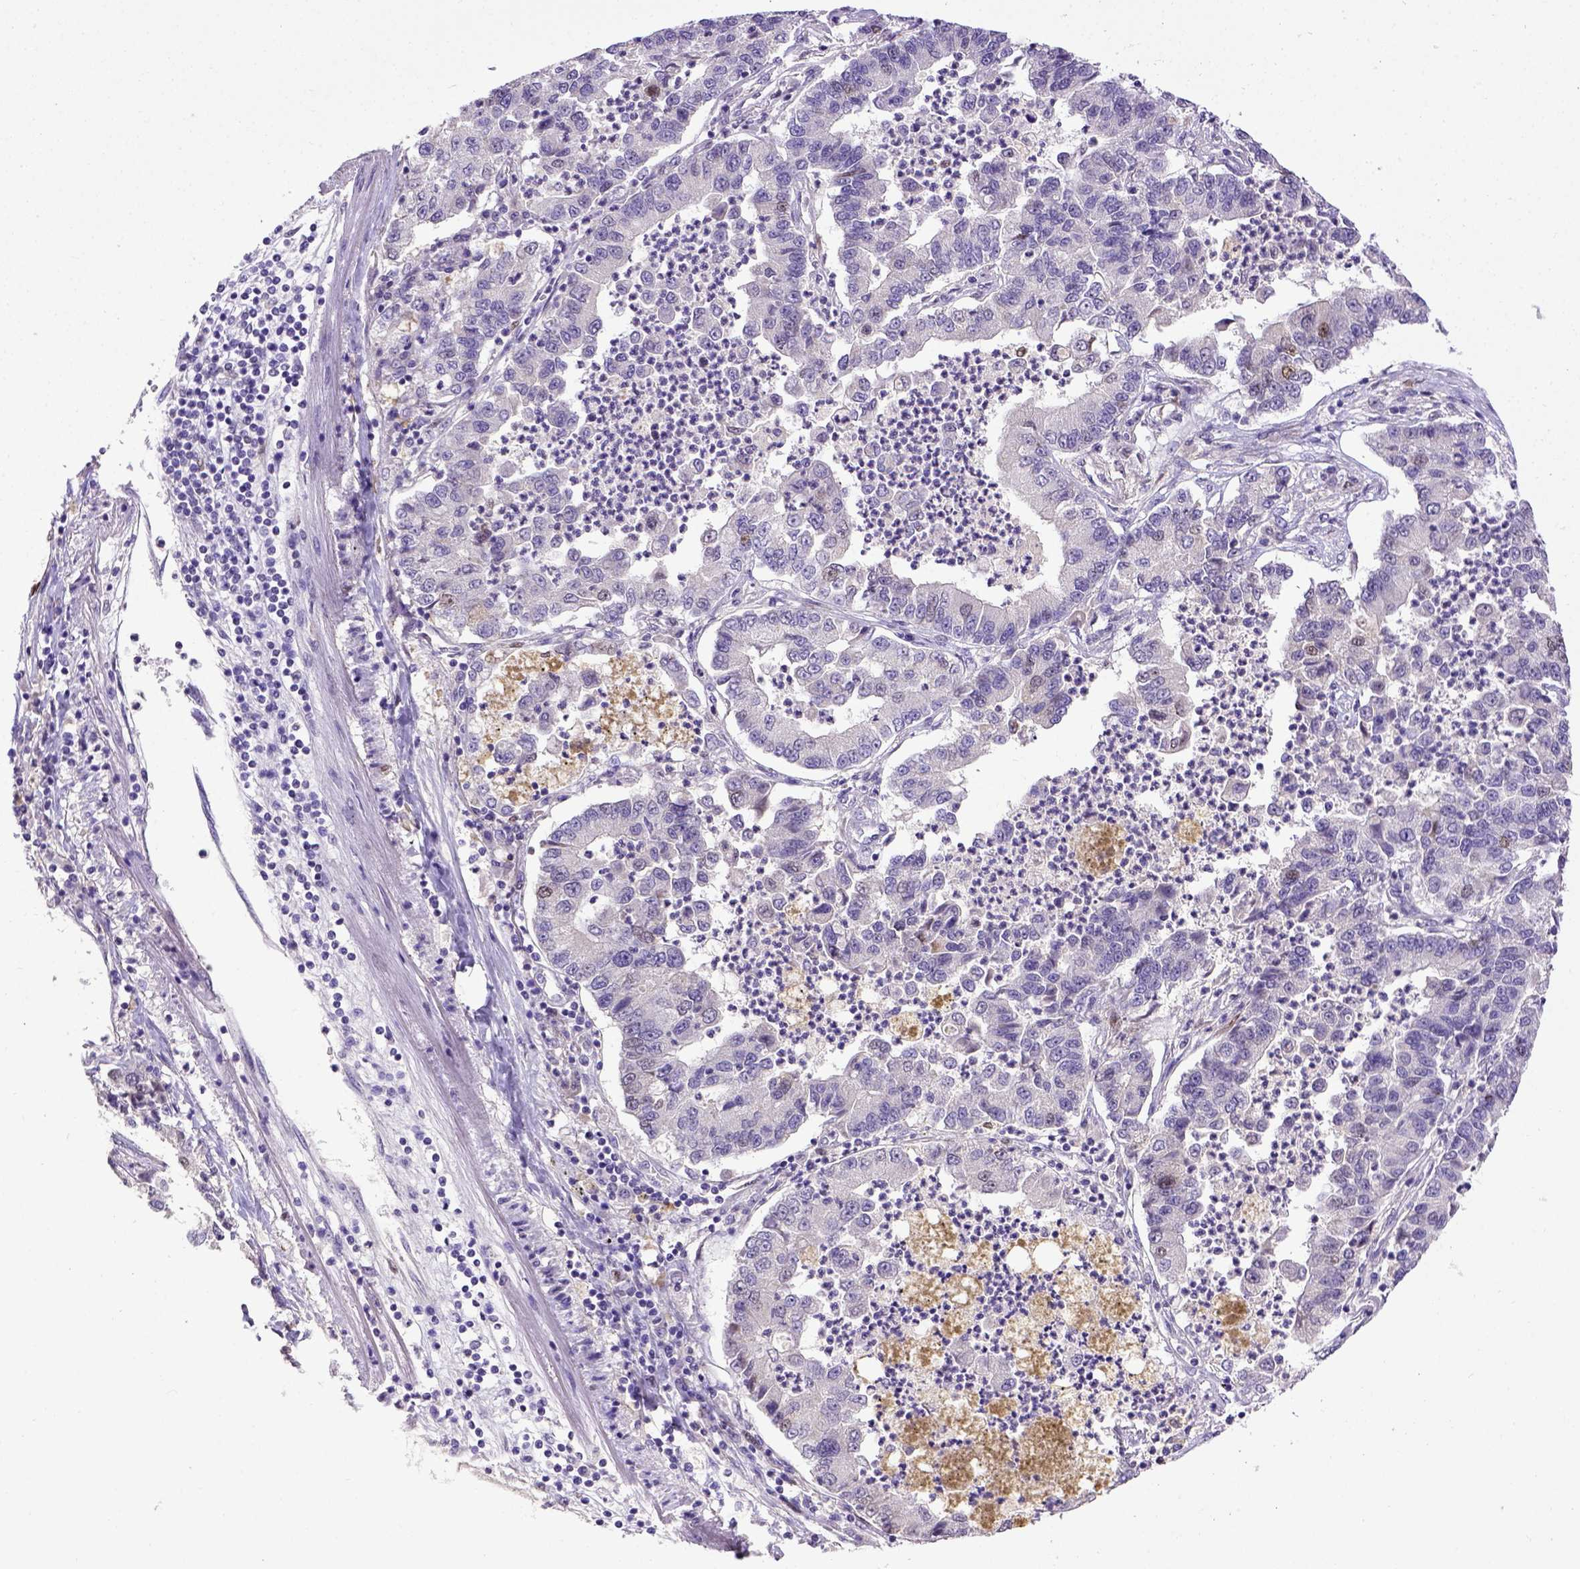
{"staining": {"intensity": "weak", "quantity": "<25%", "location": "nuclear"}, "tissue": "lung cancer", "cell_type": "Tumor cells", "image_type": "cancer", "snomed": [{"axis": "morphology", "description": "Adenocarcinoma, NOS"}, {"axis": "topography", "description": "Lung"}], "caption": "Lung cancer (adenocarcinoma) was stained to show a protein in brown. There is no significant positivity in tumor cells. (DAB immunohistochemistry (IHC) visualized using brightfield microscopy, high magnification).", "gene": "CDKN1A", "patient": {"sex": "female", "age": 57}}